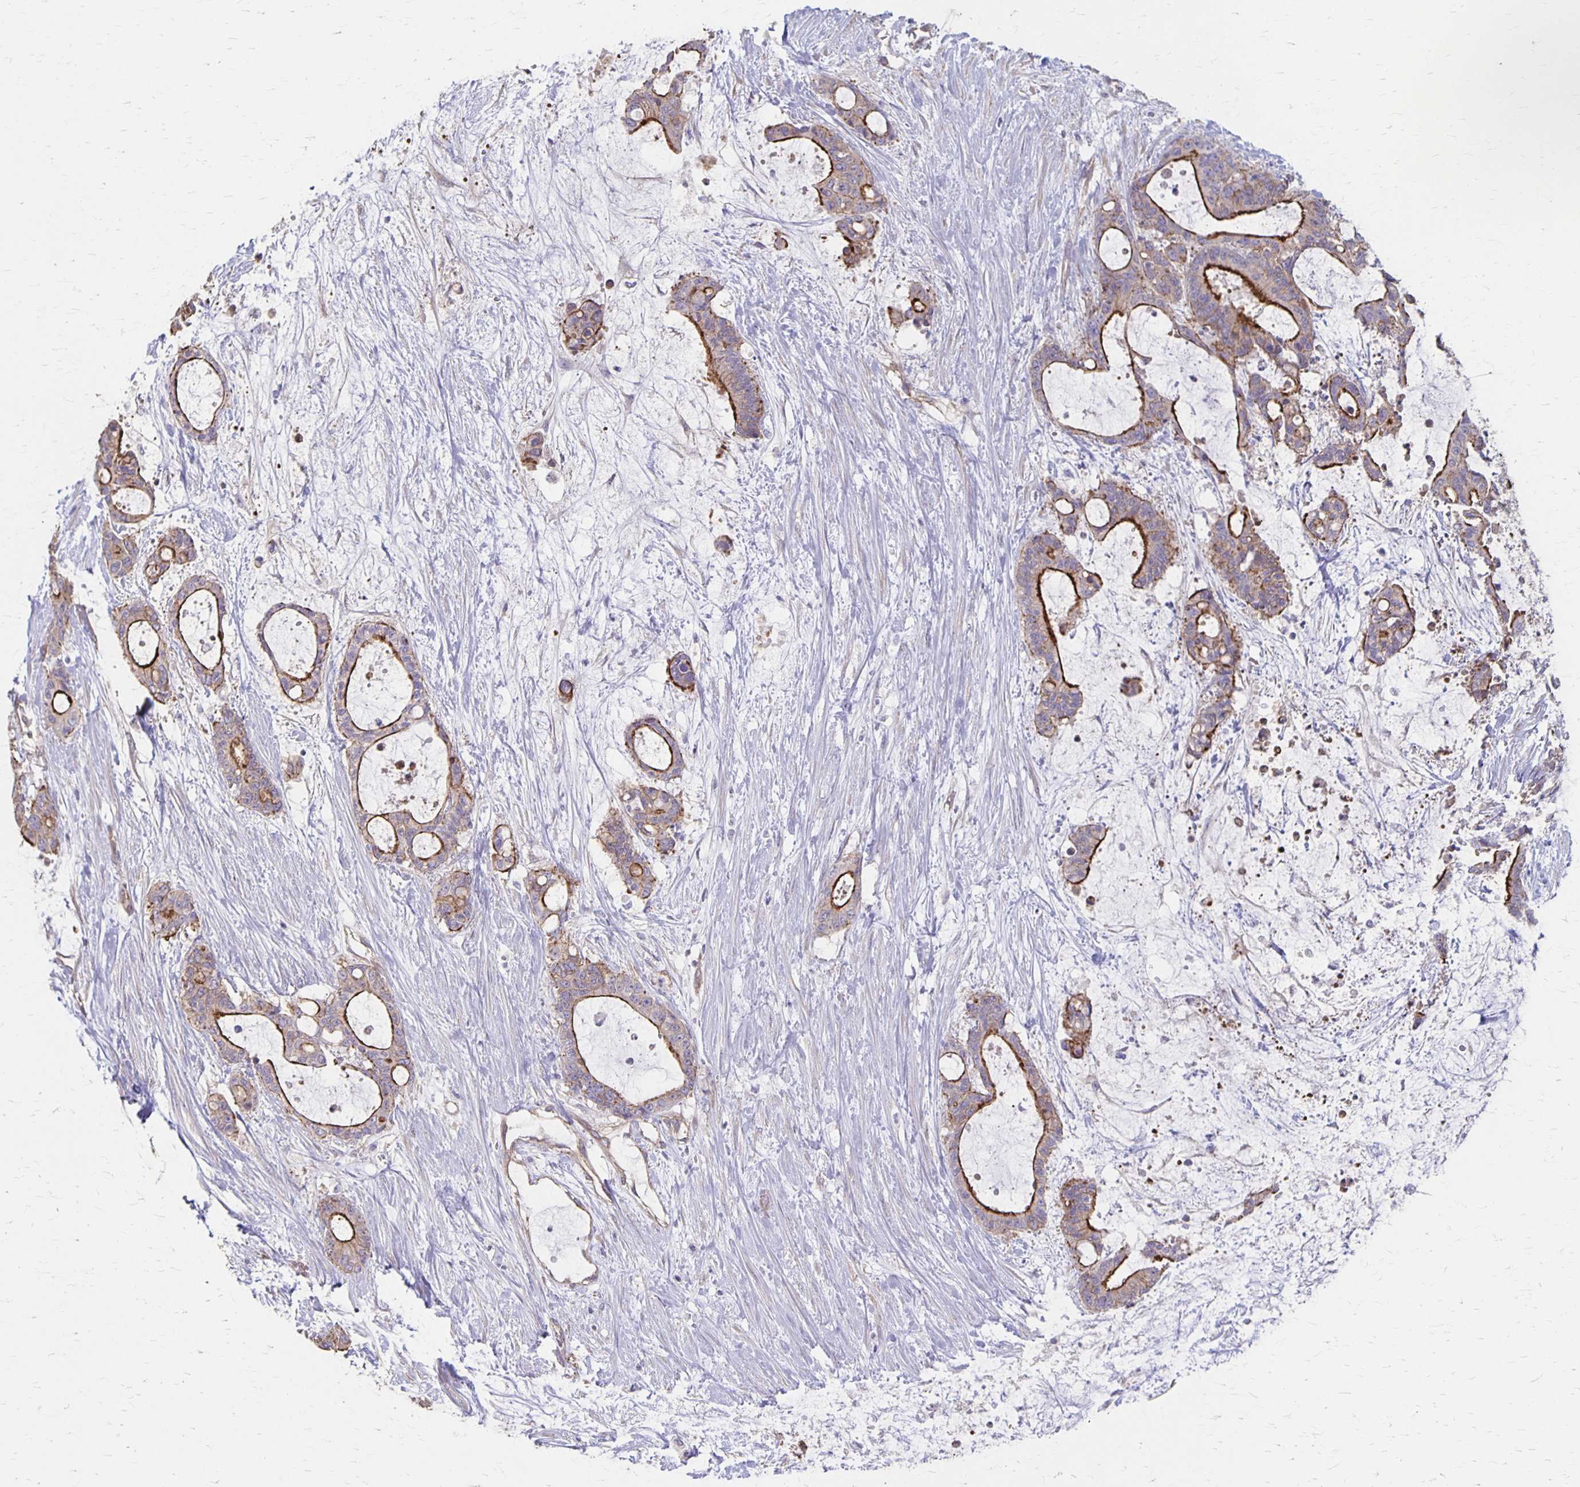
{"staining": {"intensity": "strong", "quantity": "25%-75%", "location": "cytoplasmic/membranous"}, "tissue": "liver cancer", "cell_type": "Tumor cells", "image_type": "cancer", "snomed": [{"axis": "morphology", "description": "Normal tissue, NOS"}, {"axis": "morphology", "description": "Cholangiocarcinoma"}, {"axis": "topography", "description": "Liver"}, {"axis": "topography", "description": "Peripheral nerve tissue"}], "caption": "Liver cancer stained for a protein (brown) demonstrates strong cytoplasmic/membranous positive expression in about 25%-75% of tumor cells.", "gene": "PPP1R3E", "patient": {"sex": "female", "age": 73}}